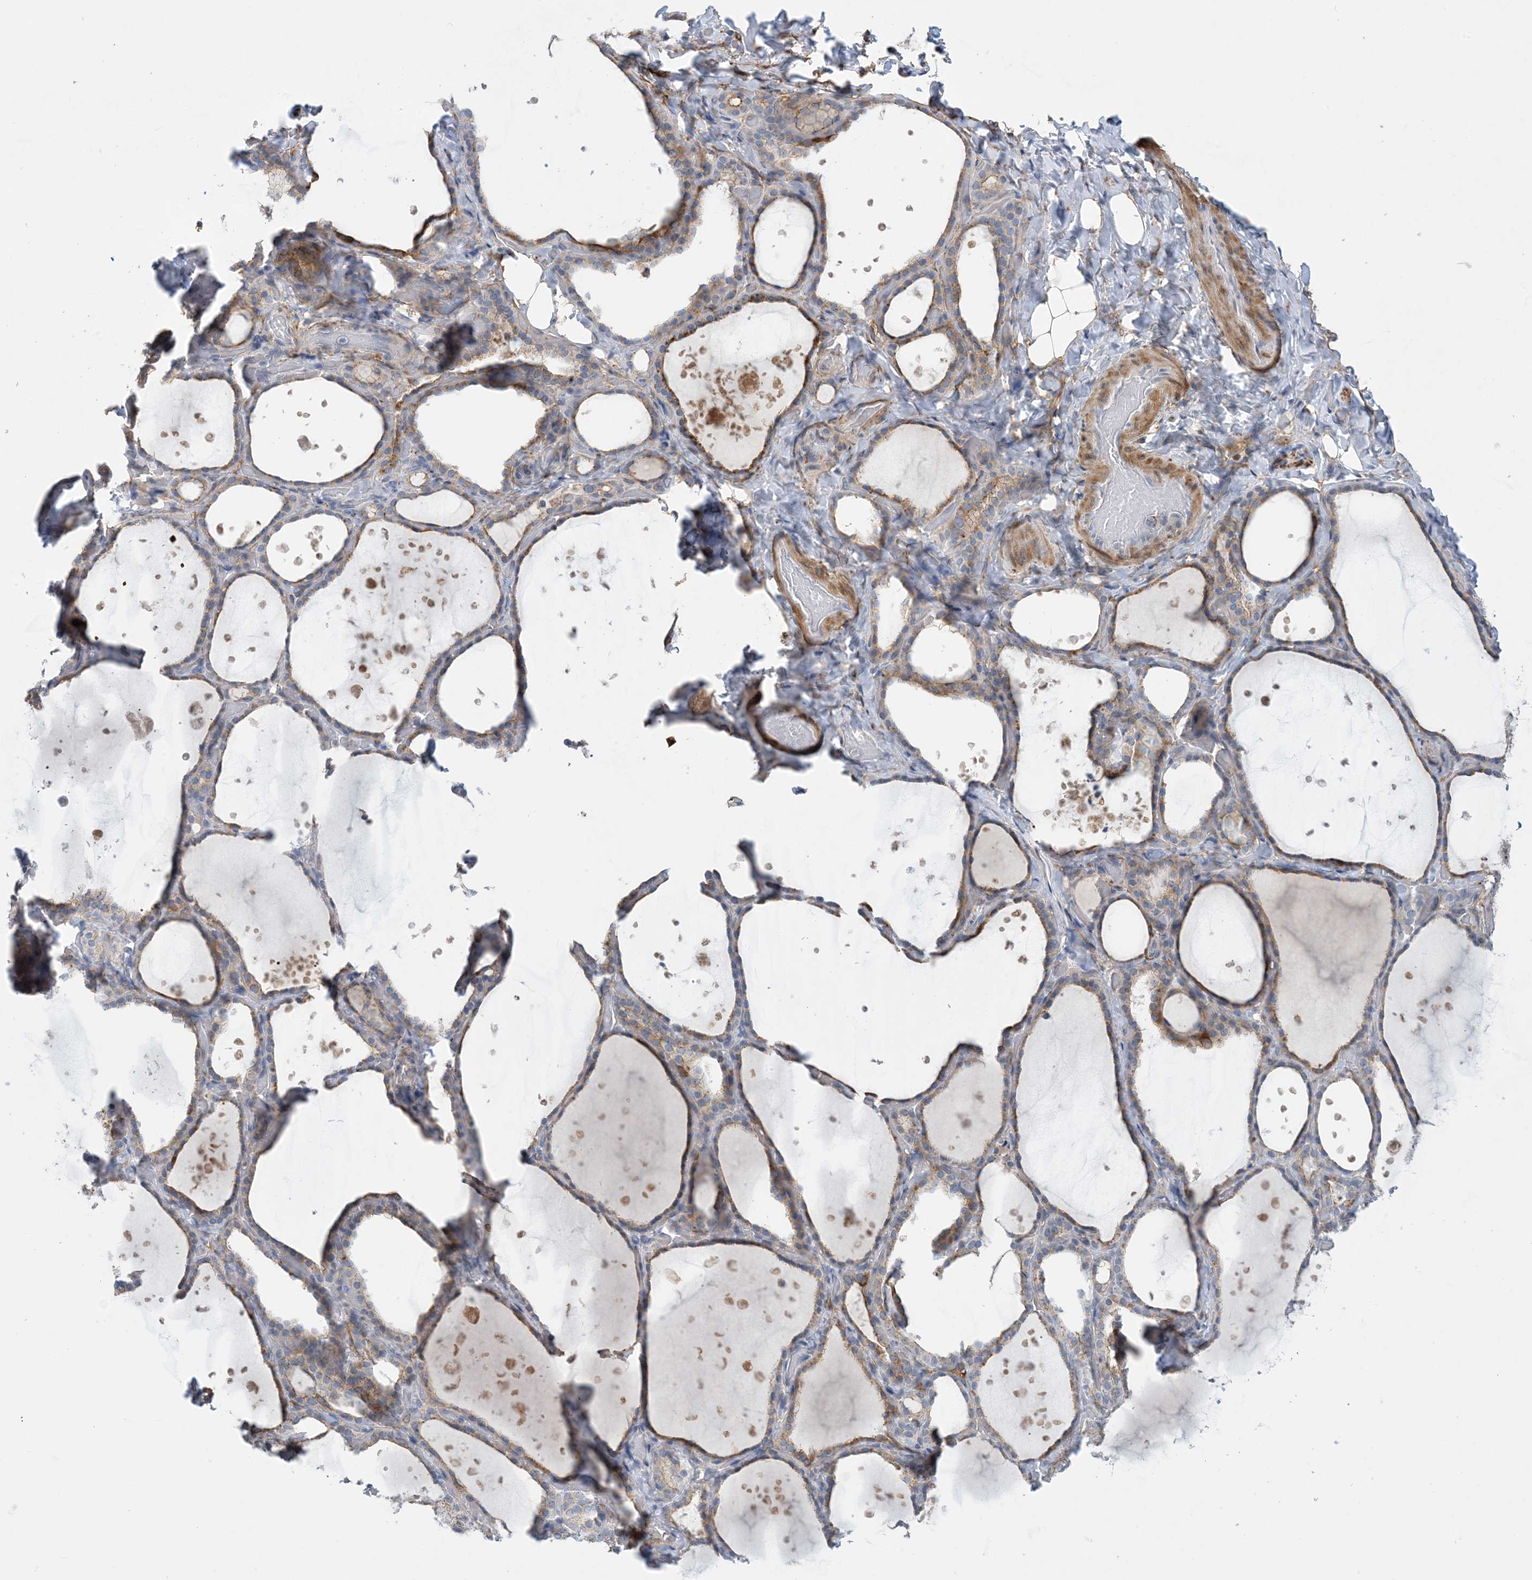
{"staining": {"intensity": "moderate", "quantity": ">75%", "location": "cytoplasmic/membranous"}, "tissue": "thyroid gland", "cell_type": "Glandular cells", "image_type": "normal", "snomed": [{"axis": "morphology", "description": "Normal tissue, NOS"}, {"axis": "topography", "description": "Thyroid gland"}], "caption": "A high-resolution image shows immunohistochemistry (IHC) staining of benign thyroid gland, which displays moderate cytoplasmic/membranous expression in approximately >75% of glandular cells. (DAB (3,3'-diaminobenzidine) IHC with brightfield microscopy, high magnification).", "gene": "EIF2A", "patient": {"sex": "female", "age": 44}}